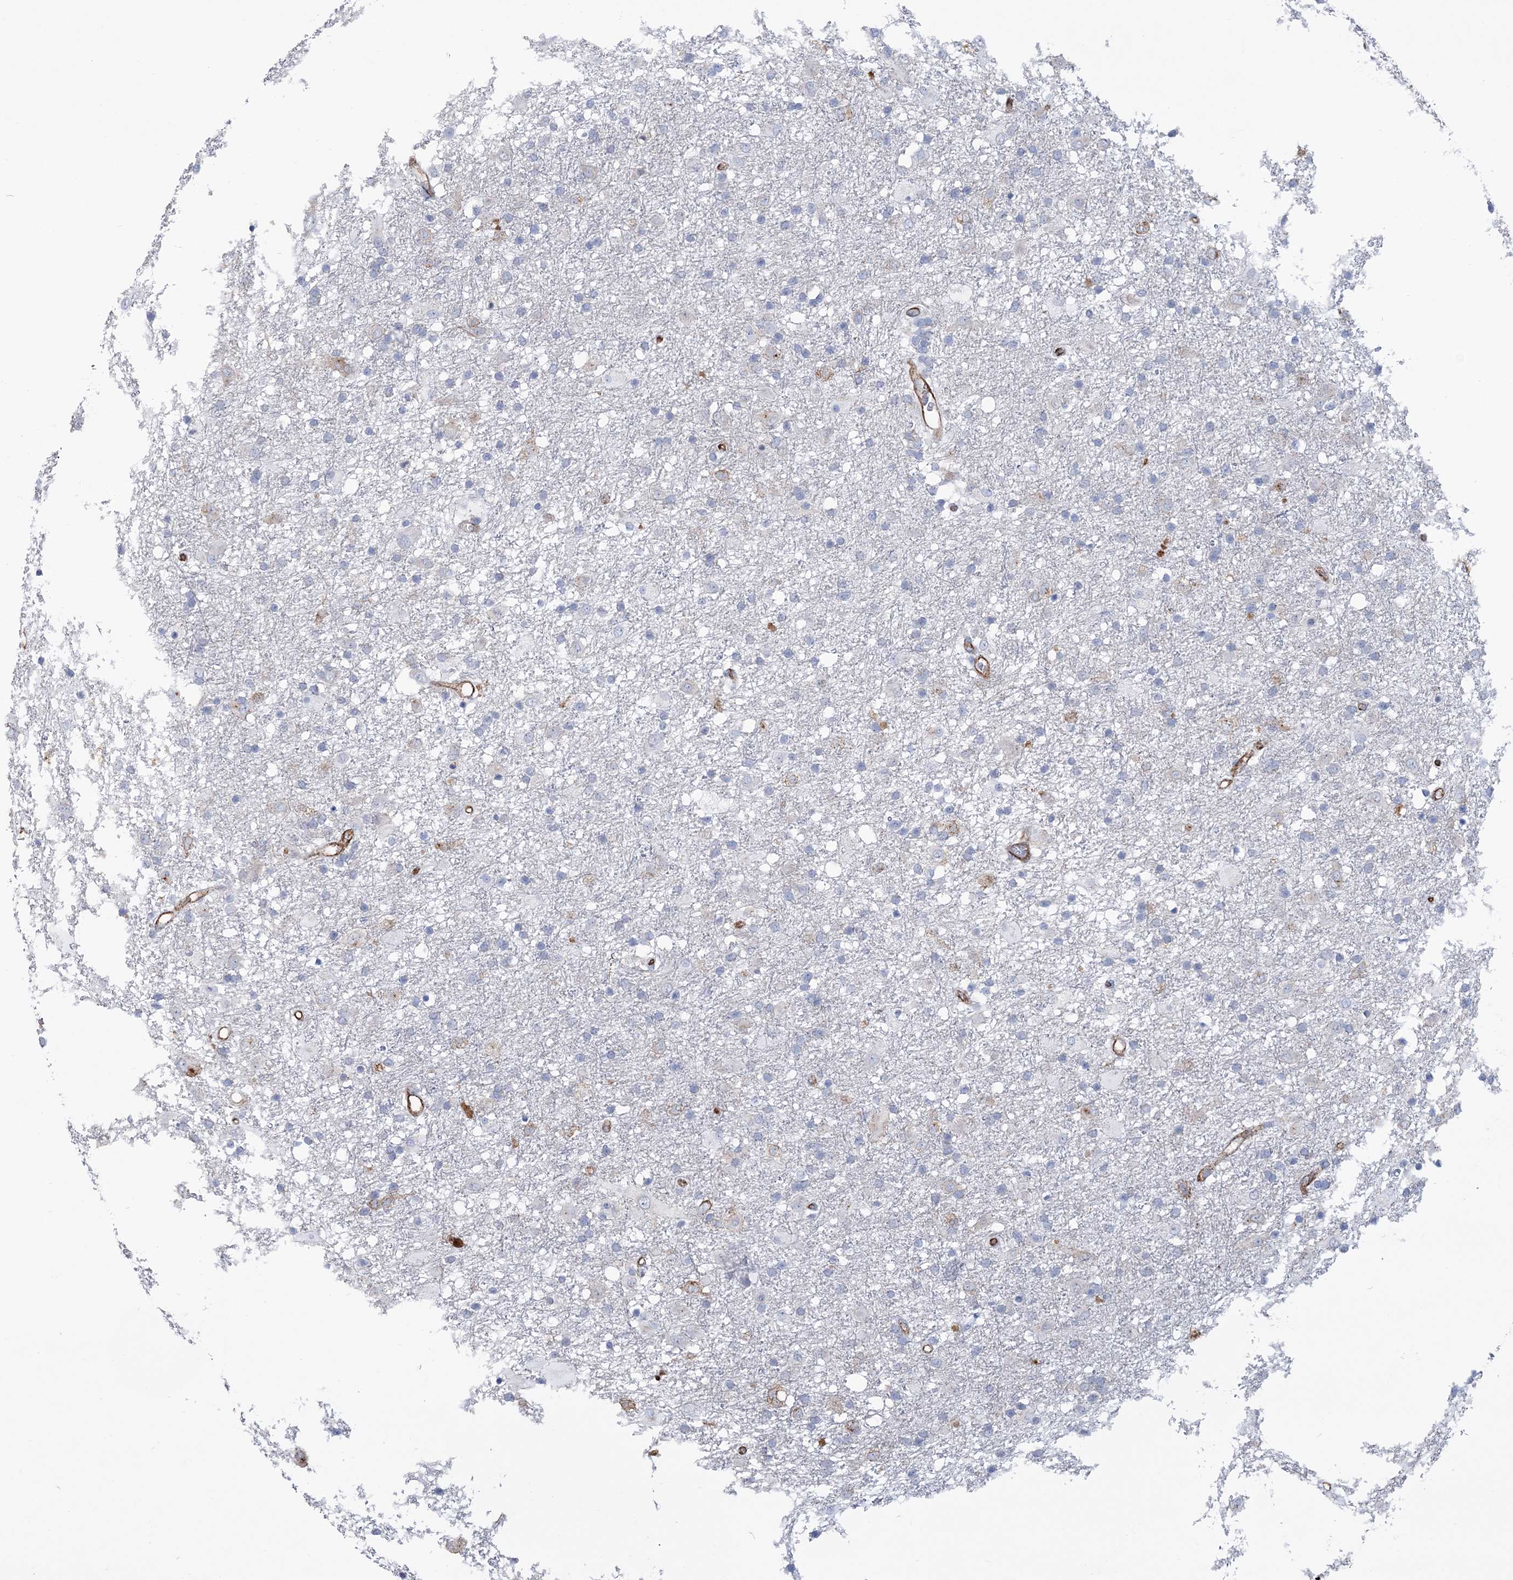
{"staining": {"intensity": "negative", "quantity": "none", "location": "none"}, "tissue": "glioma", "cell_type": "Tumor cells", "image_type": "cancer", "snomed": [{"axis": "morphology", "description": "Glioma, malignant, Low grade"}, {"axis": "topography", "description": "Brain"}], "caption": "A high-resolution image shows immunohistochemistry staining of glioma, which displays no significant positivity in tumor cells. (DAB immunohistochemistry with hematoxylin counter stain).", "gene": "RAB11FIP5", "patient": {"sex": "male", "age": 65}}